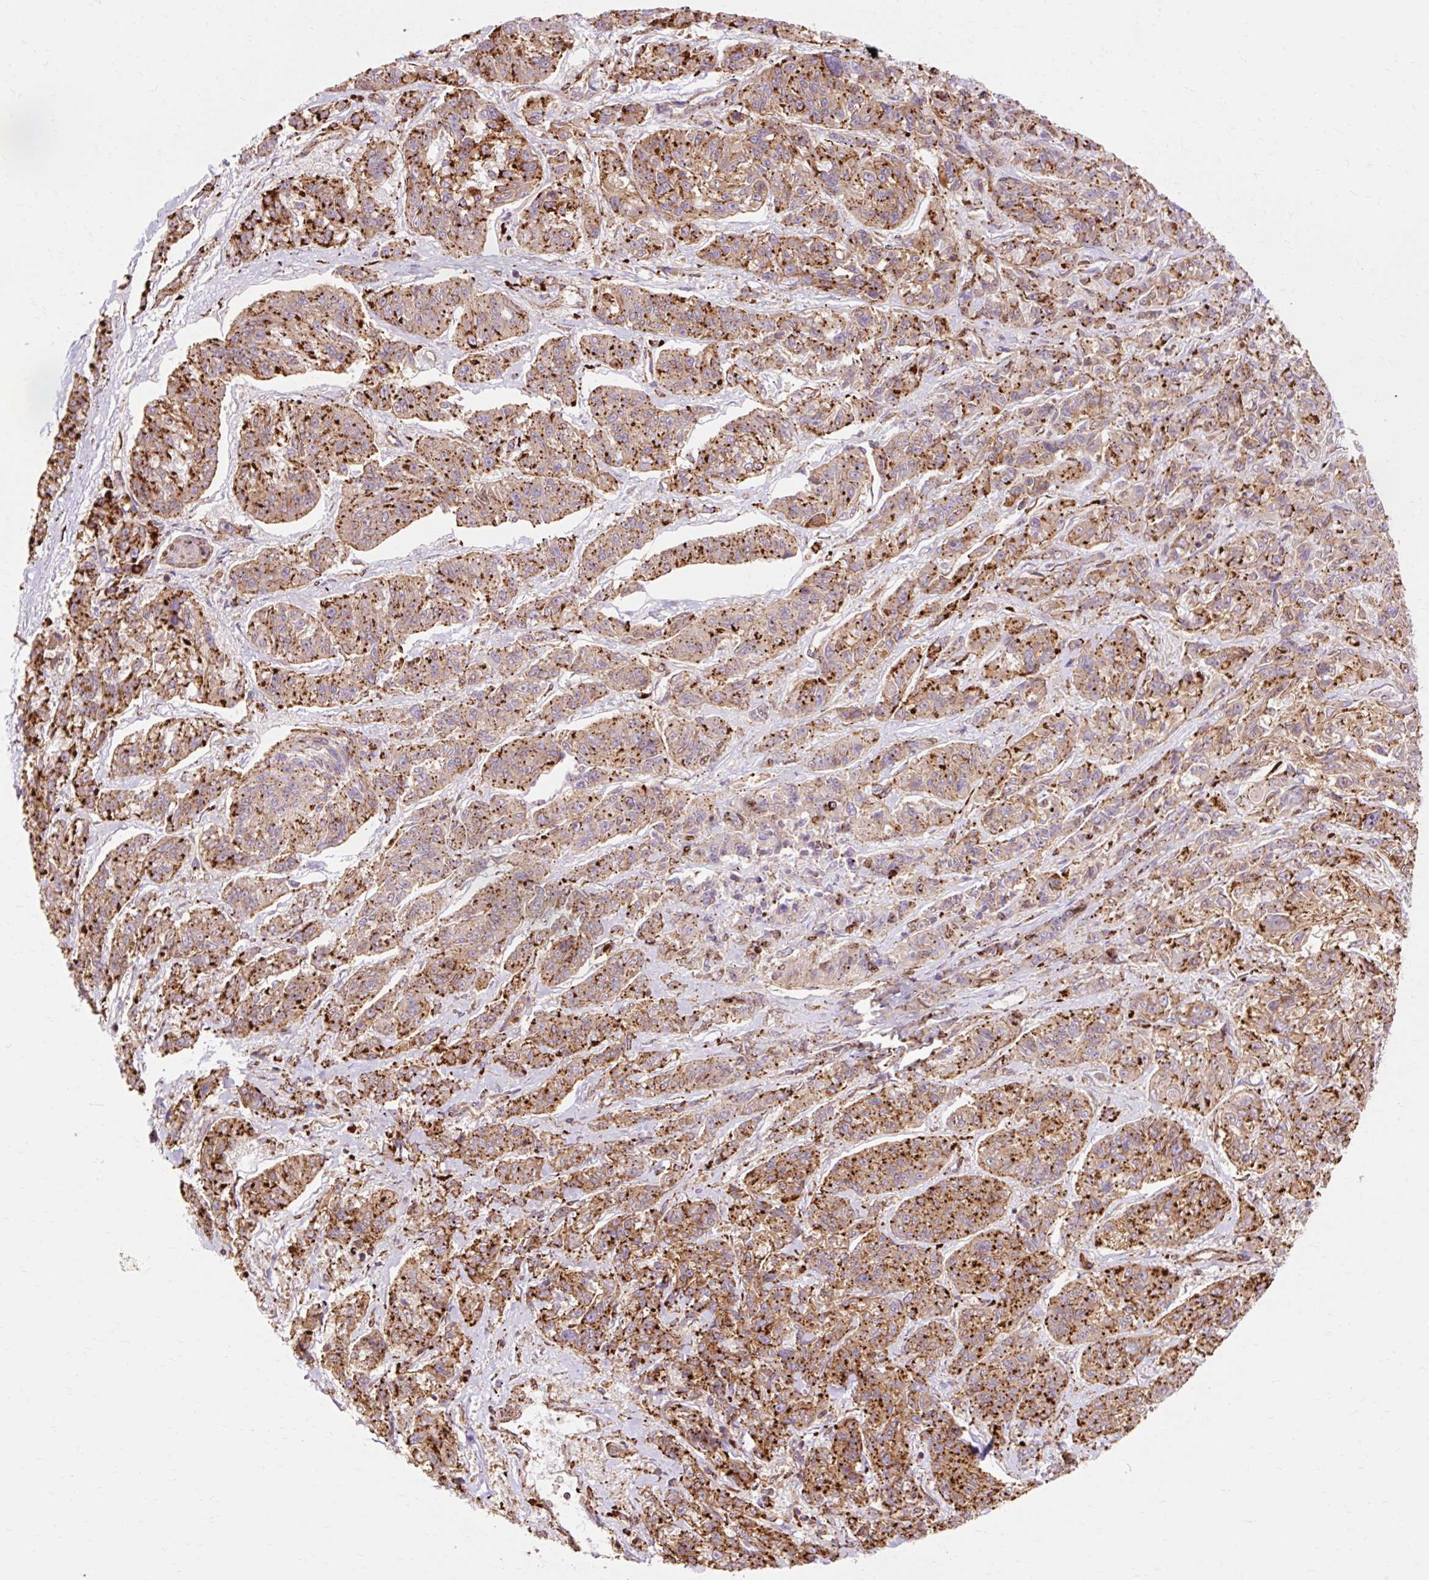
{"staining": {"intensity": "moderate", "quantity": ">75%", "location": "cytoplasmic/membranous"}, "tissue": "melanoma", "cell_type": "Tumor cells", "image_type": "cancer", "snomed": [{"axis": "morphology", "description": "Malignant melanoma, NOS"}, {"axis": "topography", "description": "Skin"}], "caption": "Immunohistochemistry (DAB (3,3'-diaminobenzidine)) staining of human melanoma shows moderate cytoplasmic/membranous protein staining in approximately >75% of tumor cells. (DAB IHC with brightfield microscopy, high magnification).", "gene": "TBC1D2B", "patient": {"sex": "male", "age": 53}}